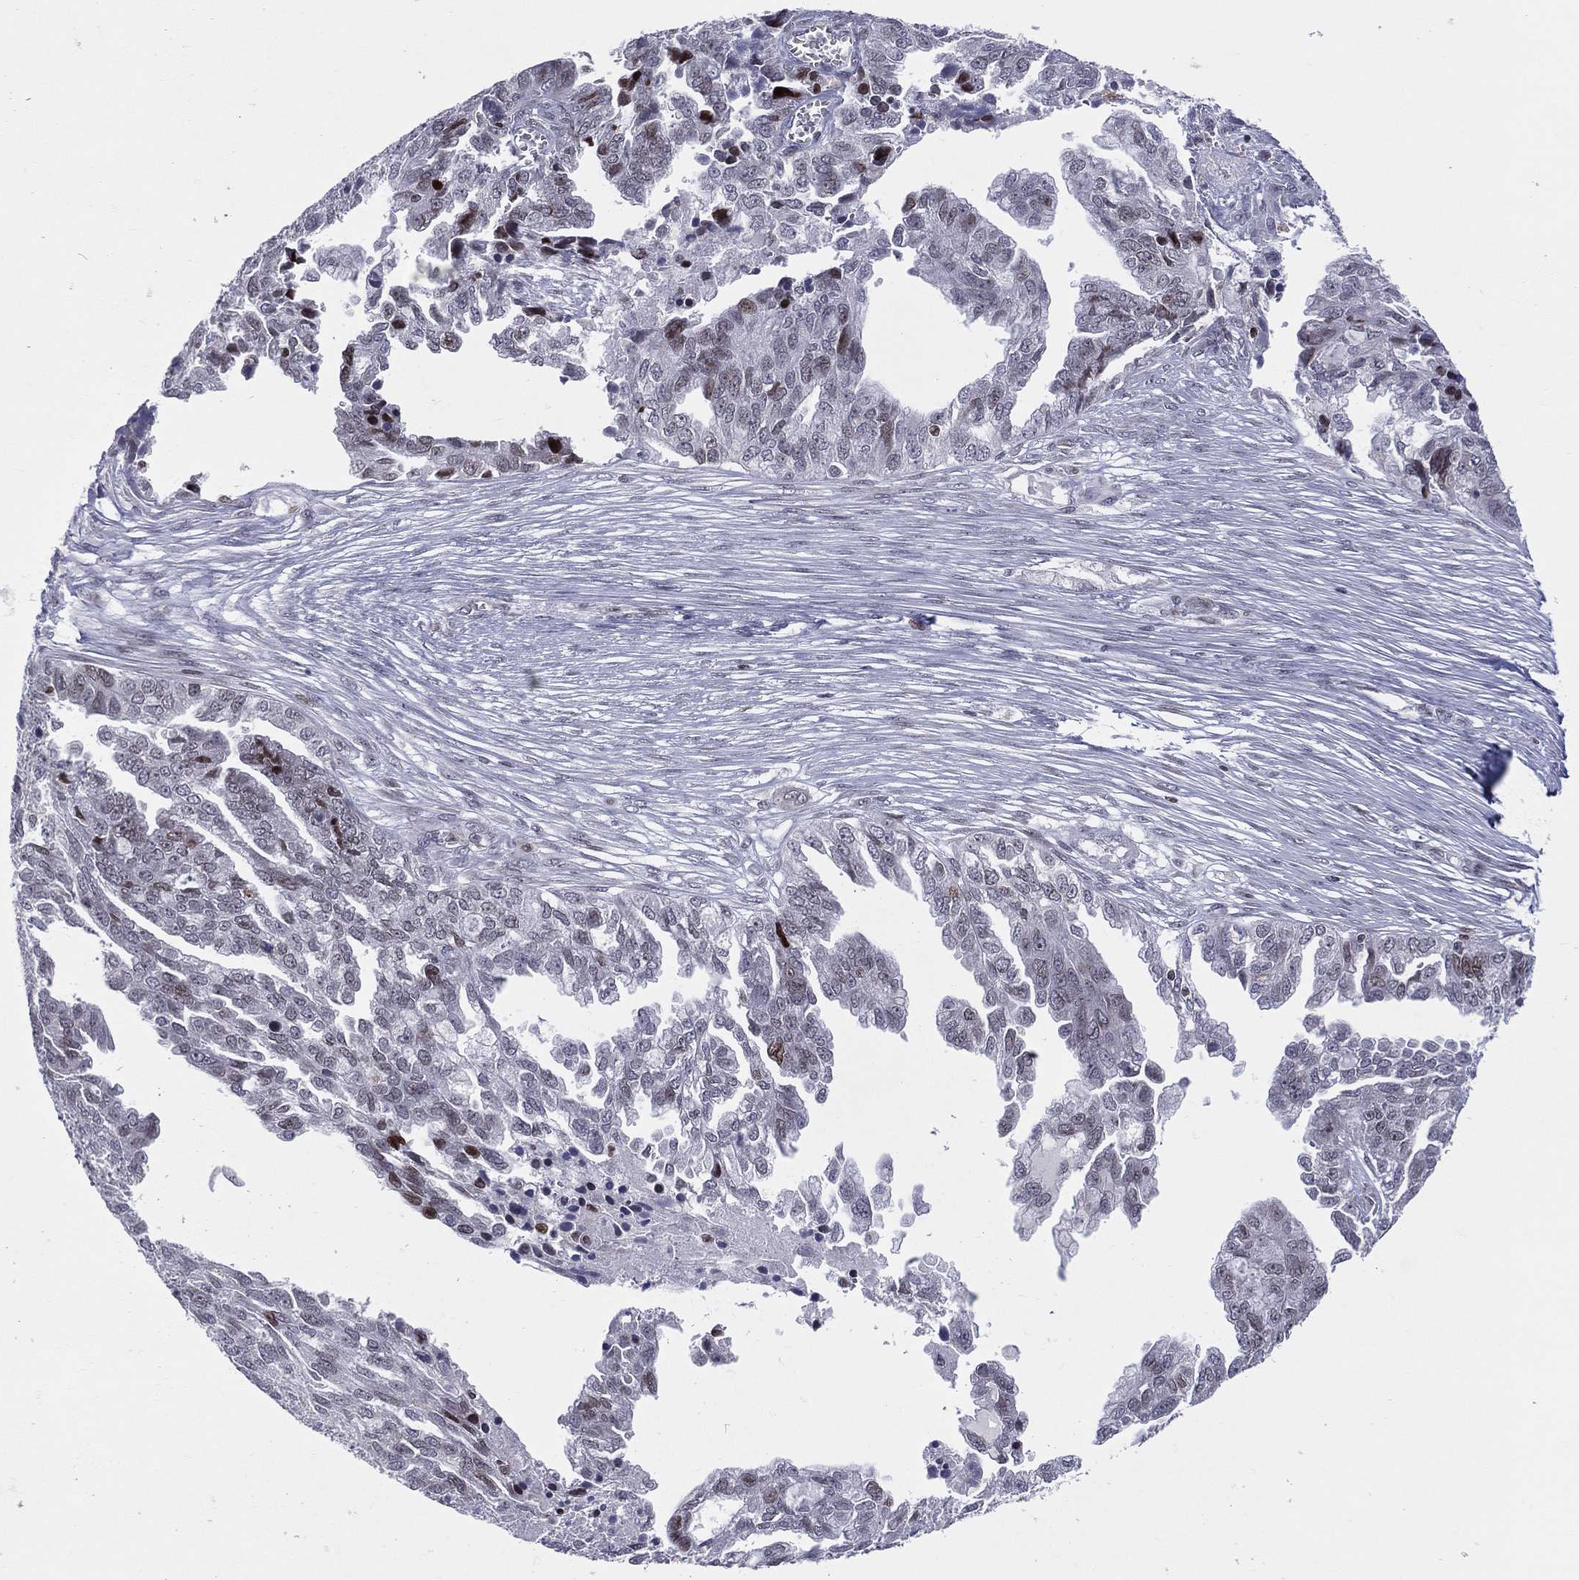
{"staining": {"intensity": "moderate", "quantity": "<25%", "location": "nuclear"}, "tissue": "ovarian cancer", "cell_type": "Tumor cells", "image_type": "cancer", "snomed": [{"axis": "morphology", "description": "Cystadenocarcinoma, serous, NOS"}, {"axis": "topography", "description": "Ovary"}], "caption": "The image exhibits immunohistochemical staining of ovarian cancer (serous cystadenocarcinoma). There is moderate nuclear staining is present in approximately <25% of tumor cells.", "gene": "DBF4B", "patient": {"sex": "female", "age": 51}}